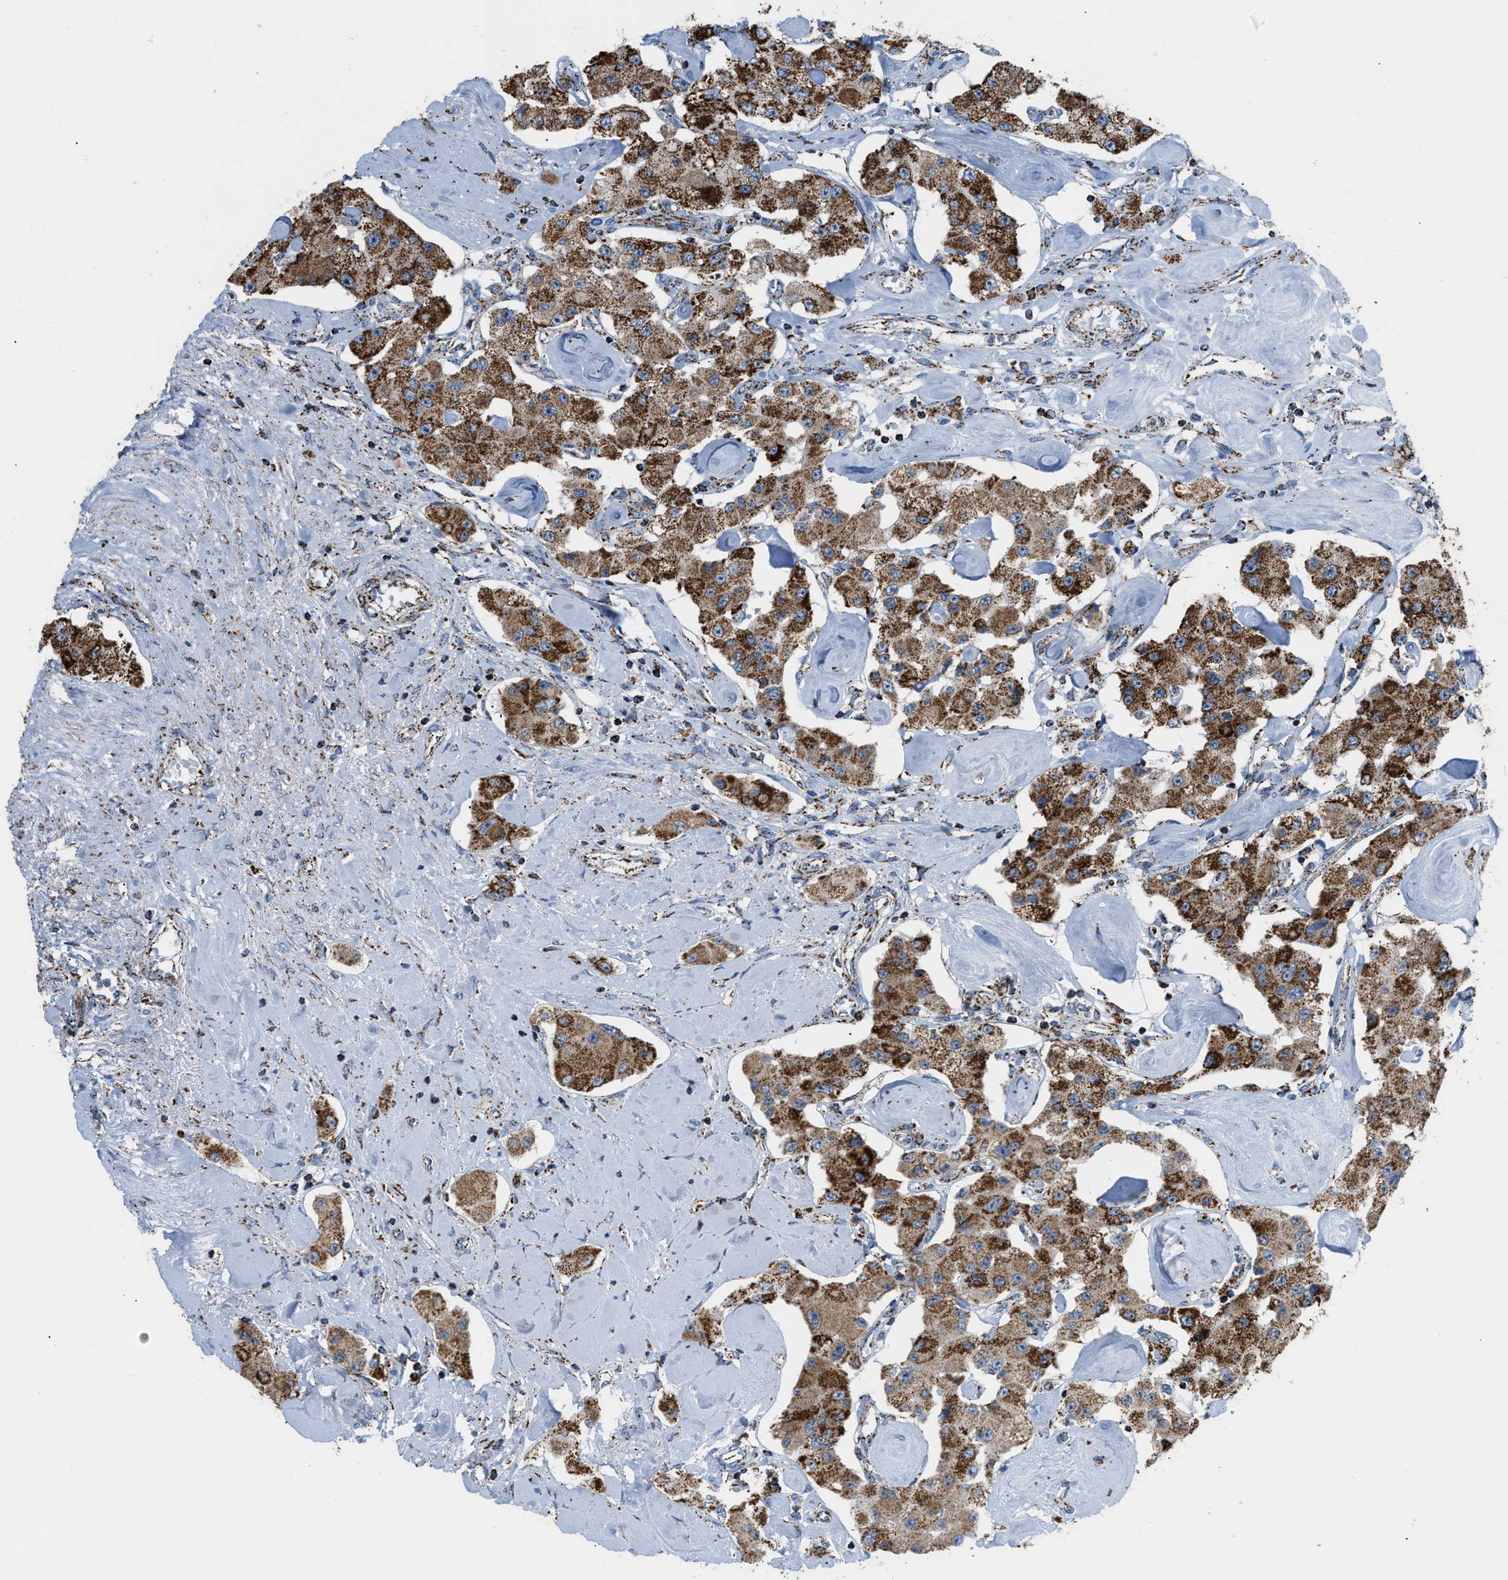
{"staining": {"intensity": "moderate", "quantity": ">75%", "location": "cytoplasmic/membranous"}, "tissue": "carcinoid", "cell_type": "Tumor cells", "image_type": "cancer", "snomed": [{"axis": "morphology", "description": "Carcinoid, malignant, NOS"}, {"axis": "topography", "description": "Pancreas"}], "caption": "Carcinoid tissue exhibits moderate cytoplasmic/membranous staining in about >75% of tumor cells, visualized by immunohistochemistry.", "gene": "ETFB", "patient": {"sex": "male", "age": 41}}